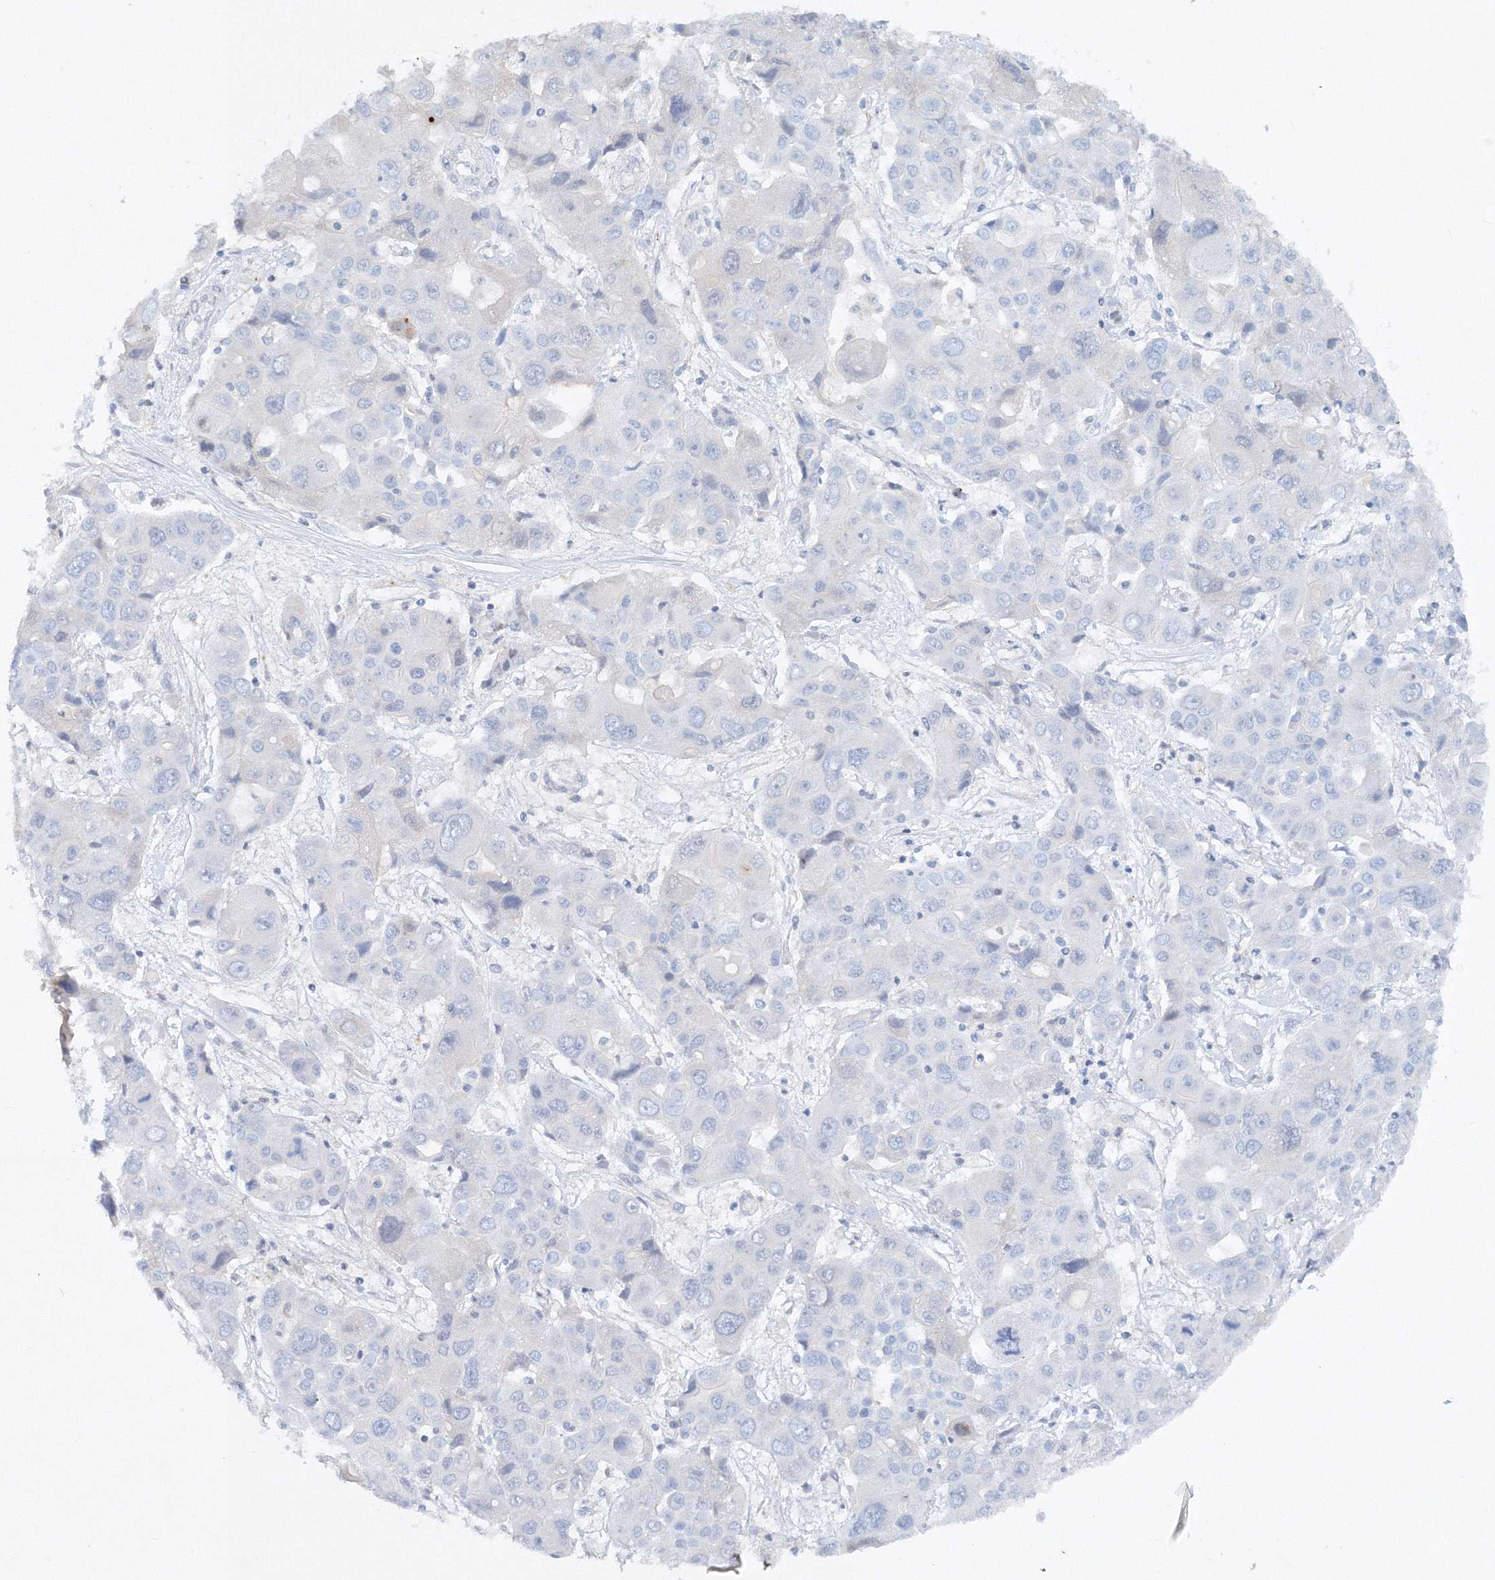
{"staining": {"intensity": "negative", "quantity": "none", "location": "none"}, "tissue": "liver cancer", "cell_type": "Tumor cells", "image_type": "cancer", "snomed": [{"axis": "morphology", "description": "Cholangiocarcinoma"}, {"axis": "topography", "description": "Liver"}], "caption": "DAB (3,3'-diaminobenzidine) immunohistochemical staining of liver cholangiocarcinoma displays no significant expression in tumor cells.", "gene": "SH3BP5", "patient": {"sex": "male", "age": 67}}